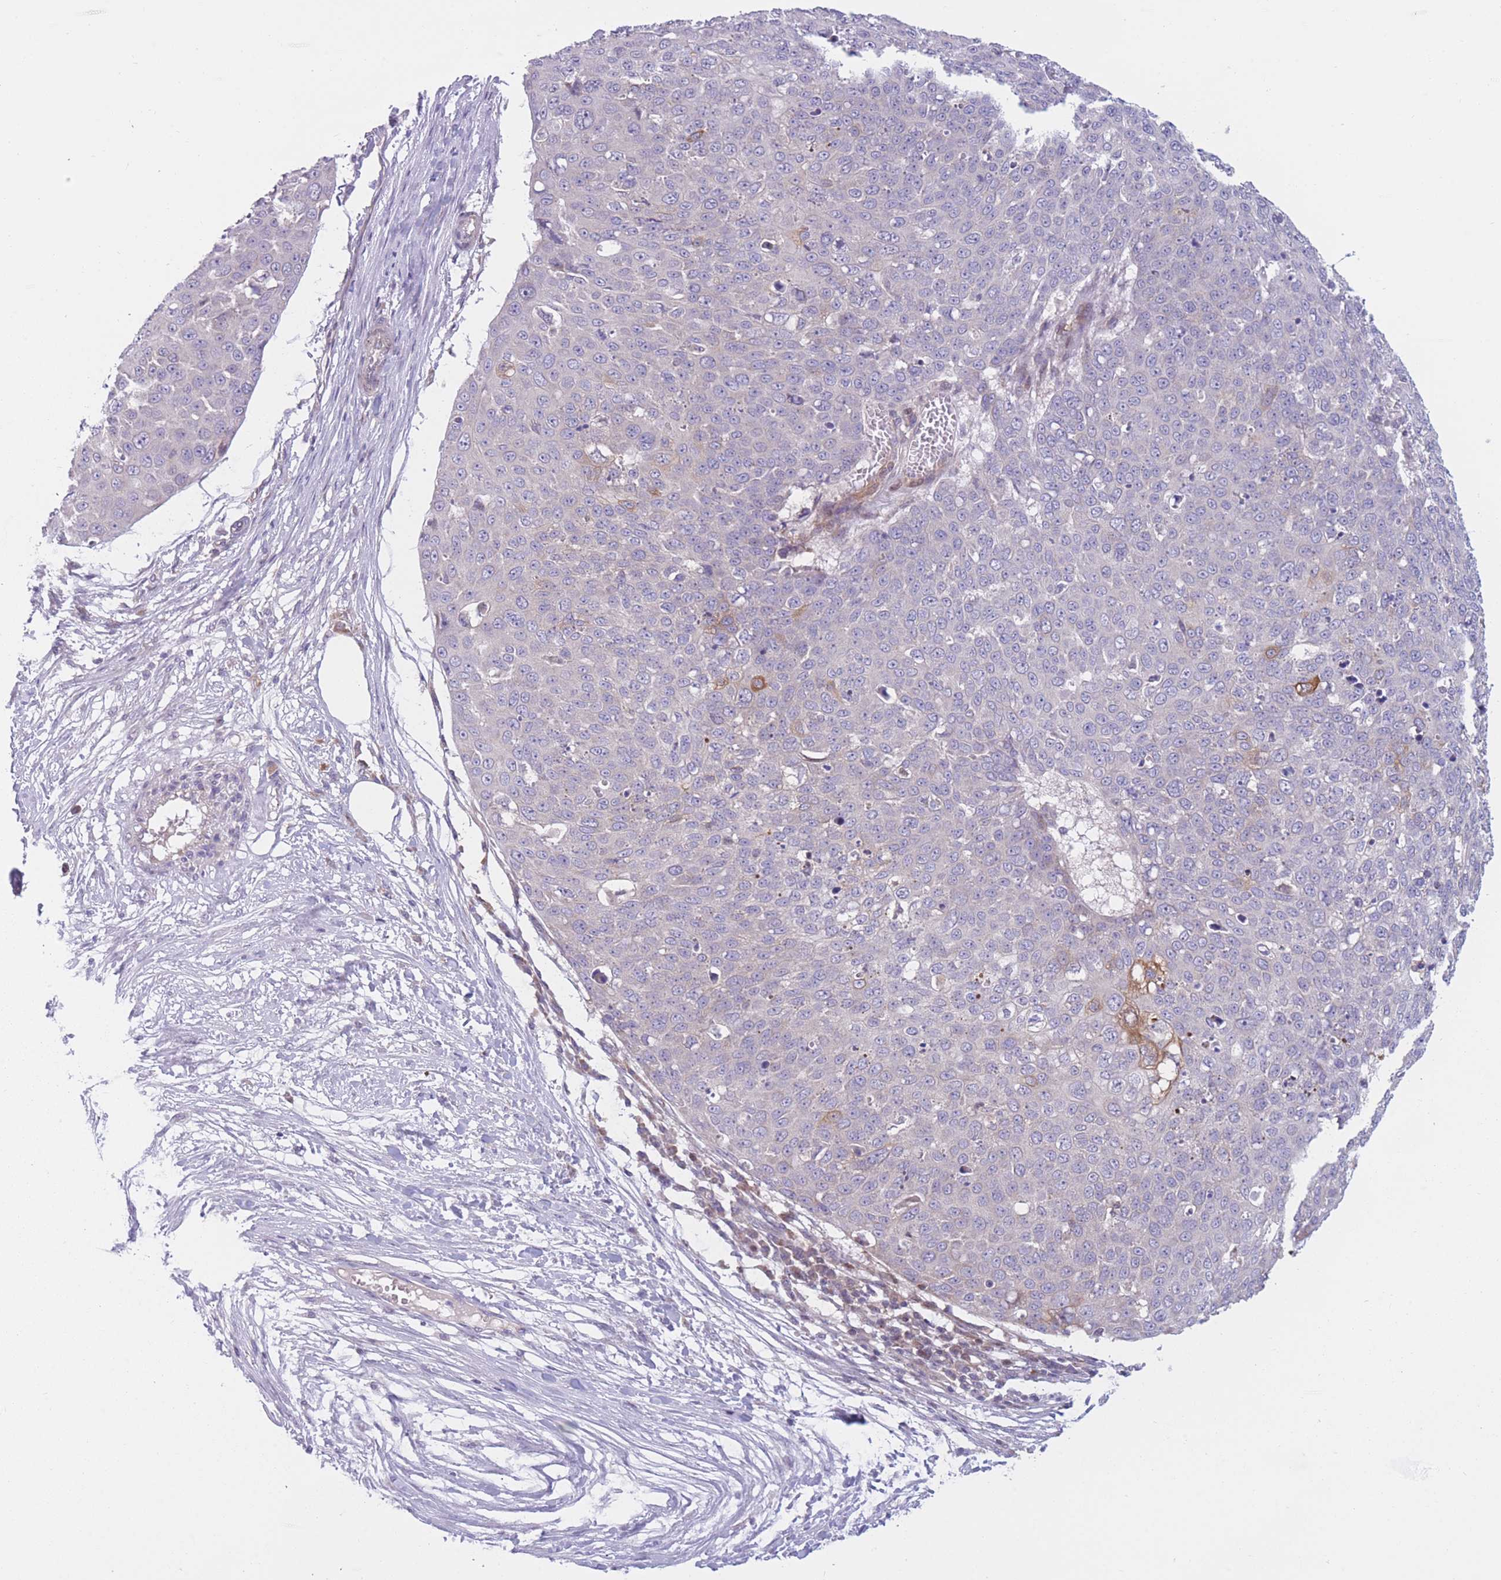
{"staining": {"intensity": "negative", "quantity": "none", "location": "none"}, "tissue": "skin cancer", "cell_type": "Tumor cells", "image_type": "cancer", "snomed": [{"axis": "morphology", "description": "Squamous cell carcinoma, NOS"}, {"axis": "topography", "description": "Skin"}], "caption": "Immunohistochemistry (IHC) histopathology image of neoplastic tissue: human squamous cell carcinoma (skin) stained with DAB demonstrates no significant protein positivity in tumor cells. (Stains: DAB IHC with hematoxylin counter stain, Microscopy: brightfield microscopy at high magnification).", "gene": "PDE4A", "patient": {"sex": "male", "age": 71}}